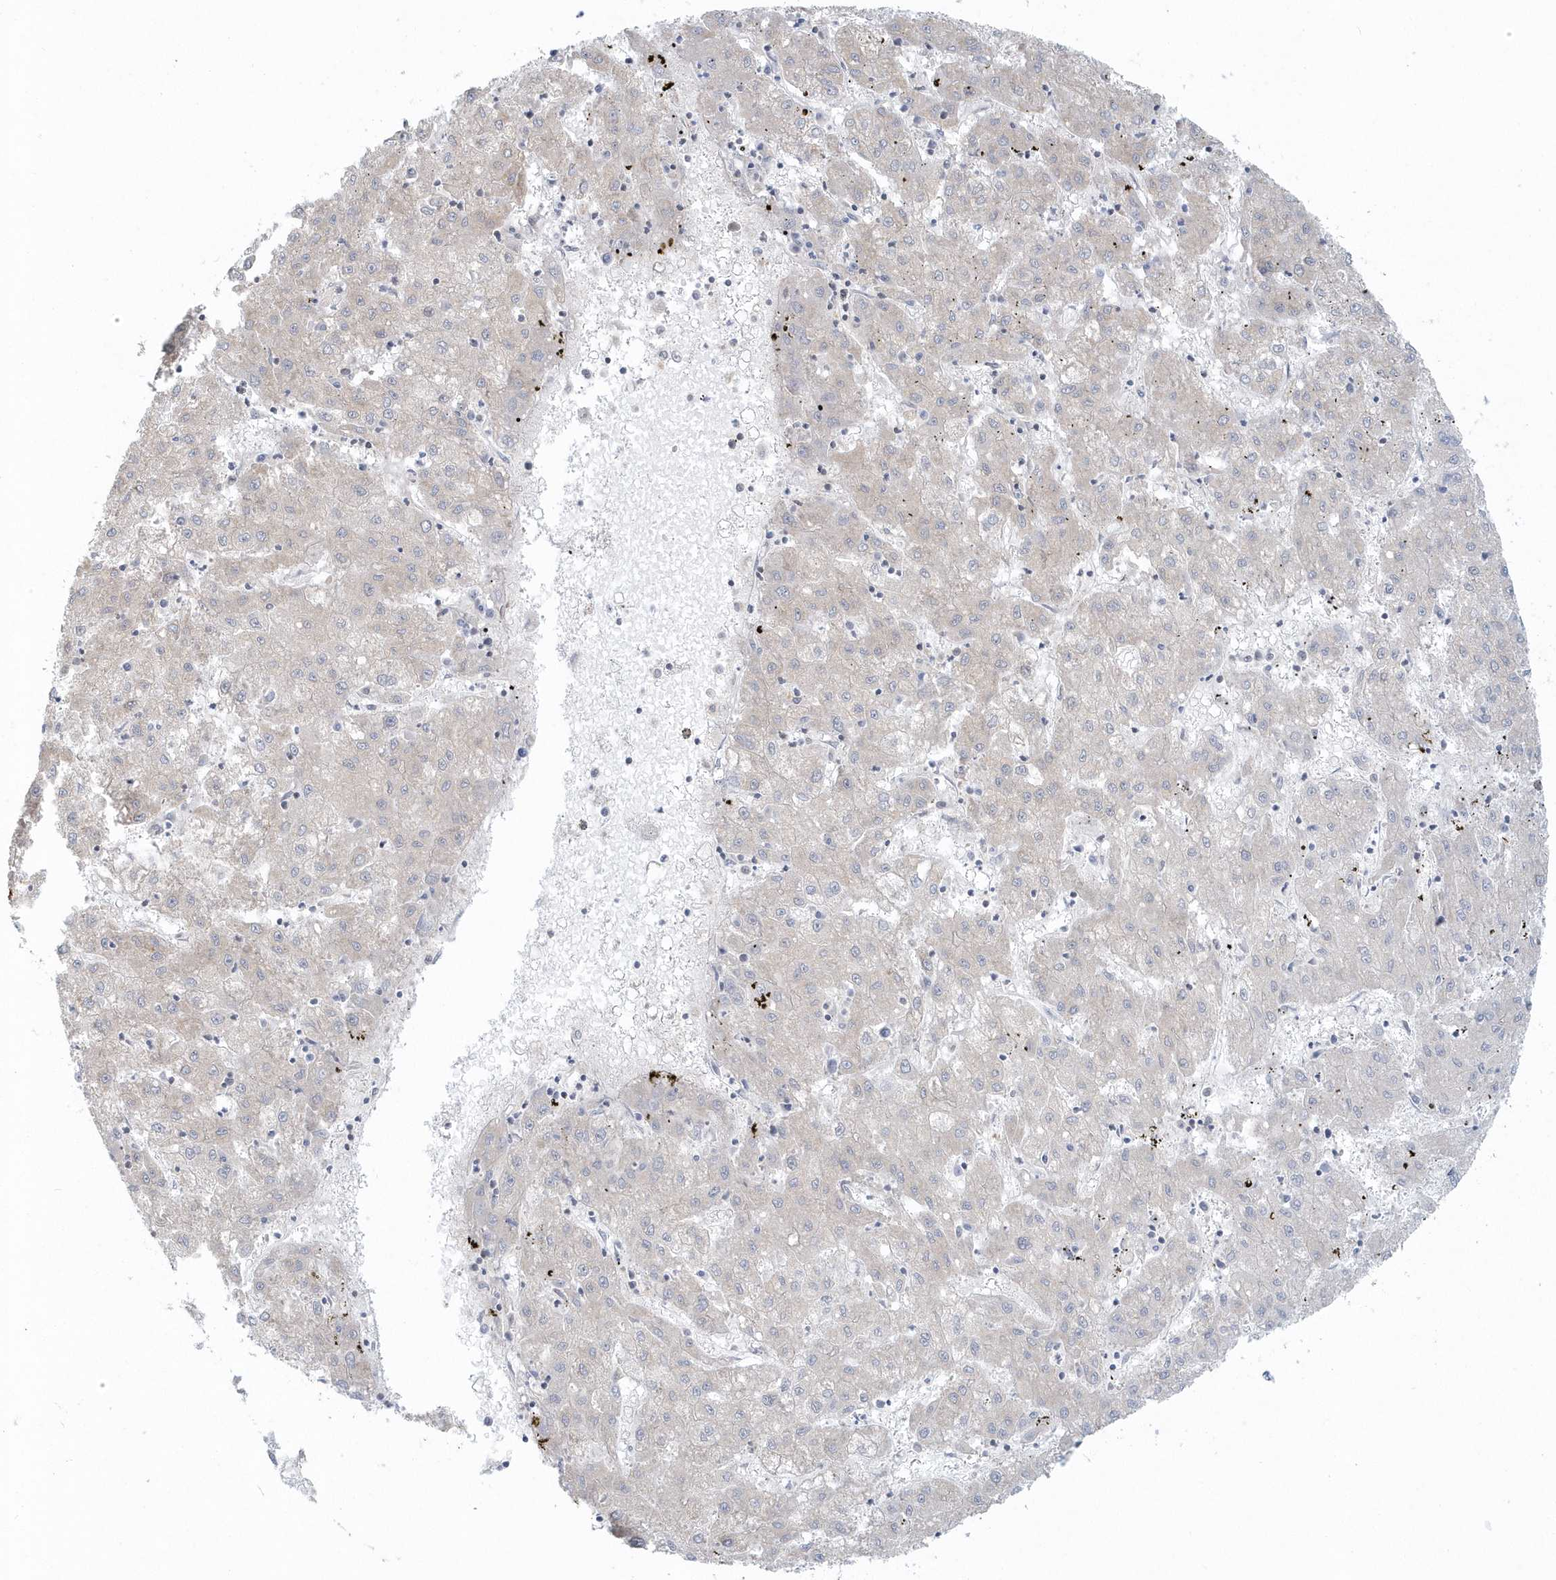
{"staining": {"intensity": "negative", "quantity": "none", "location": "none"}, "tissue": "liver cancer", "cell_type": "Tumor cells", "image_type": "cancer", "snomed": [{"axis": "morphology", "description": "Carcinoma, Hepatocellular, NOS"}, {"axis": "topography", "description": "Liver"}], "caption": "High magnification brightfield microscopy of liver hepatocellular carcinoma stained with DAB (3,3'-diaminobenzidine) (brown) and counterstained with hematoxylin (blue): tumor cells show no significant positivity.", "gene": "BLTP3A", "patient": {"sex": "male", "age": 72}}